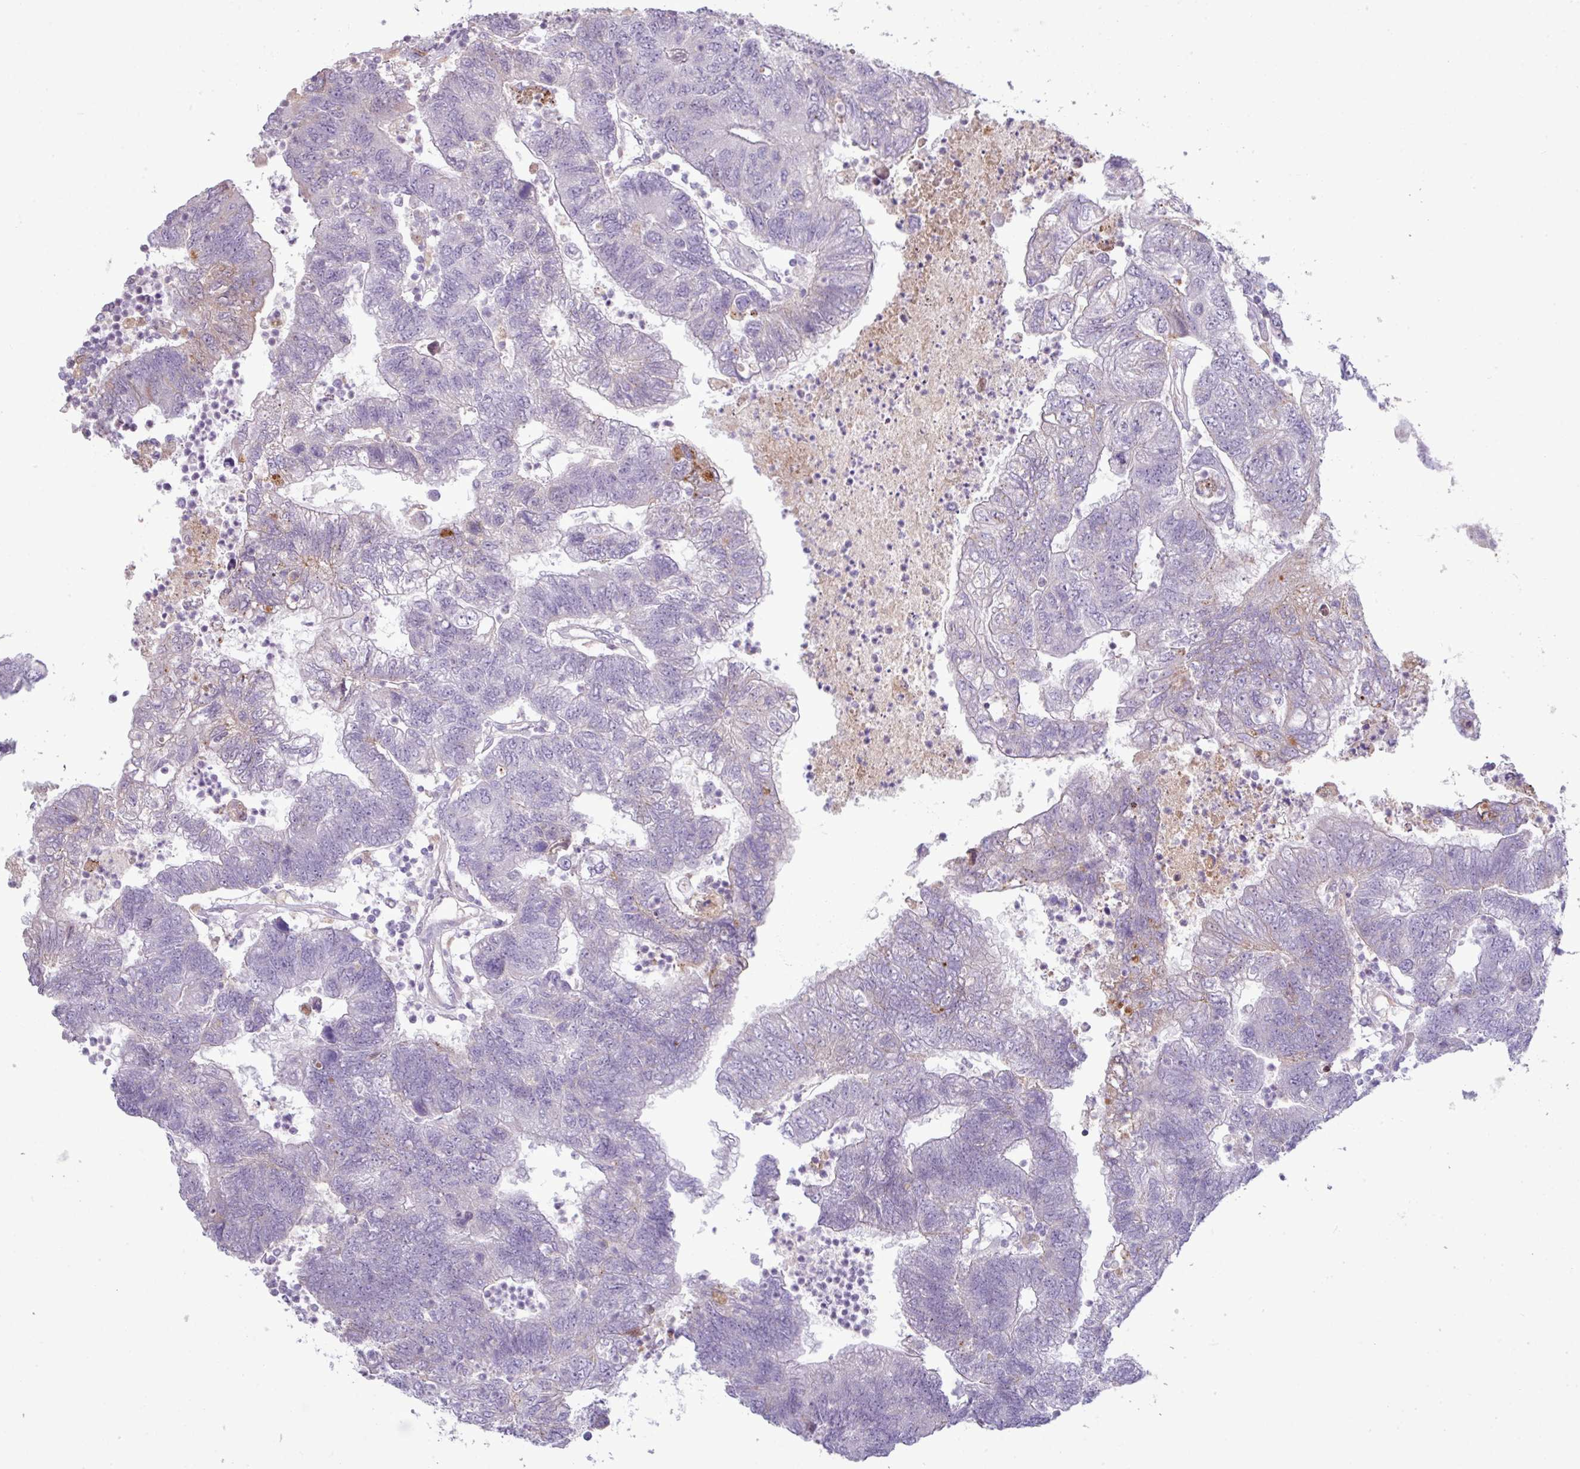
{"staining": {"intensity": "negative", "quantity": "none", "location": "none"}, "tissue": "colorectal cancer", "cell_type": "Tumor cells", "image_type": "cancer", "snomed": [{"axis": "morphology", "description": "Adenocarcinoma, NOS"}, {"axis": "topography", "description": "Colon"}], "caption": "Immunohistochemistry micrograph of colorectal cancer stained for a protein (brown), which reveals no staining in tumor cells.", "gene": "C4B", "patient": {"sex": "female", "age": 48}}